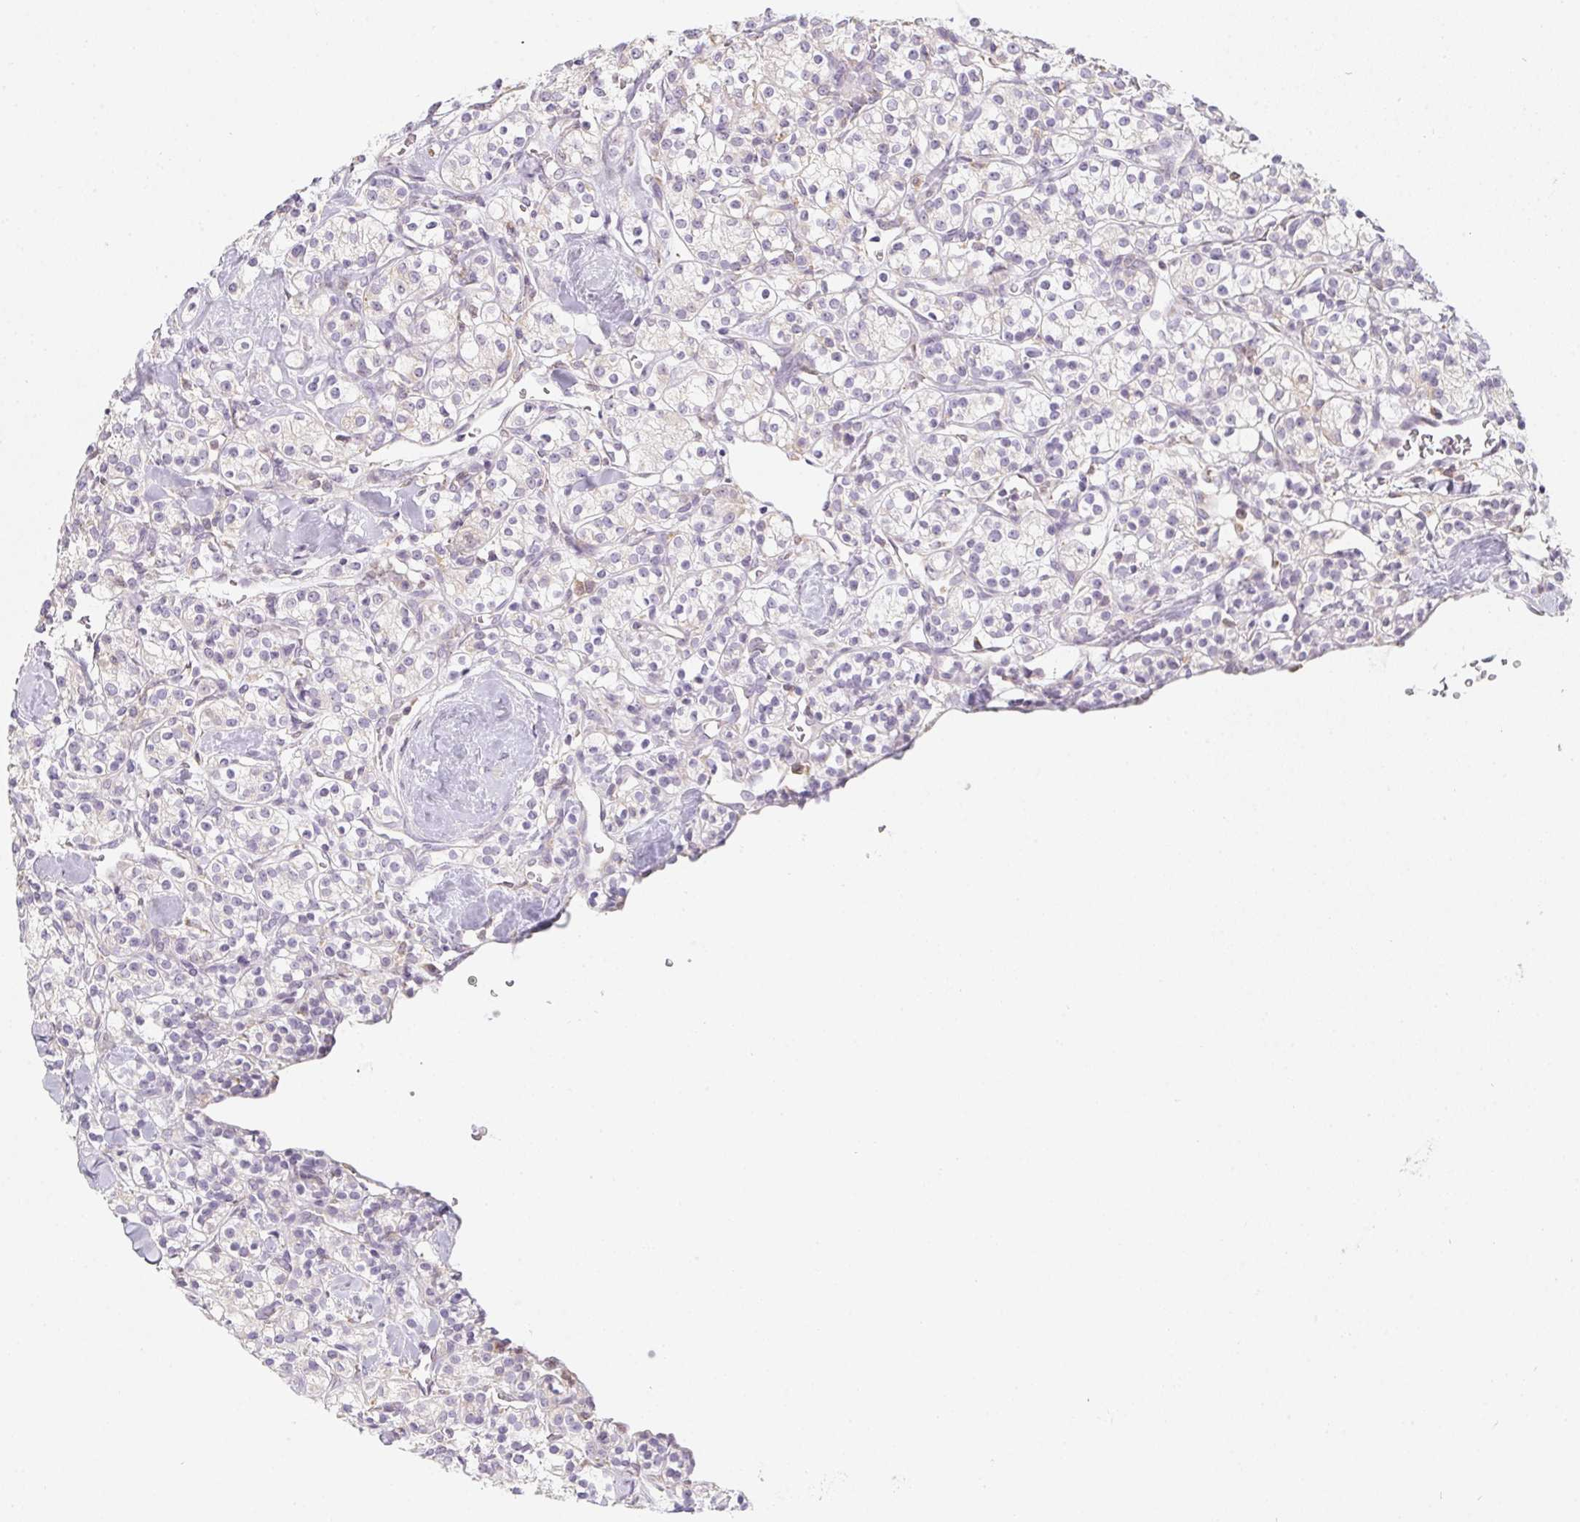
{"staining": {"intensity": "negative", "quantity": "none", "location": "none"}, "tissue": "renal cancer", "cell_type": "Tumor cells", "image_type": "cancer", "snomed": [{"axis": "morphology", "description": "Adenocarcinoma, NOS"}, {"axis": "topography", "description": "Kidney"}], "caption": "Tumor cells are negative for protein expression in human renal cancer. (DAB (3,3'-diaminobenzidine) IHC with hematoxylin counter stain).", "gene": "SOAT1", "patient": {"sex": "male", "age": 77}}